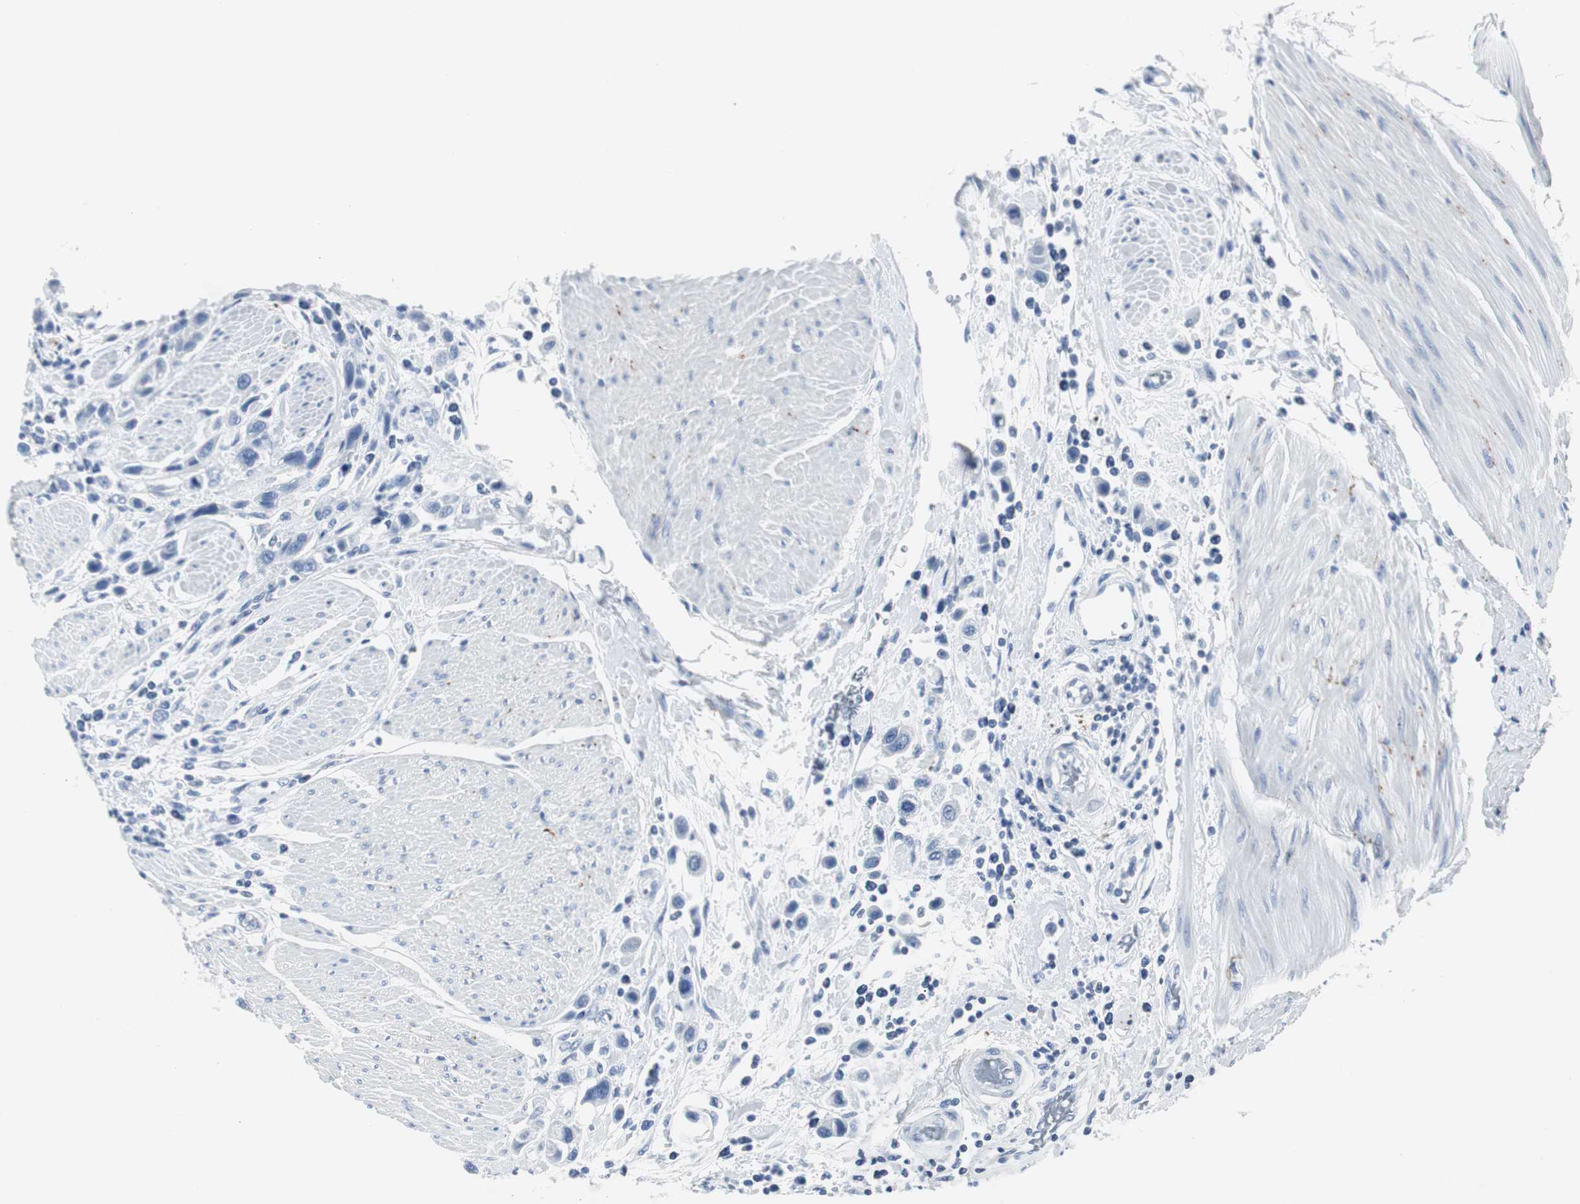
{"staining": {"intensity": "negative", "quantity": "none", "location": "none"}, "tissue": "urothelial cancer", "cell_type": "Tumor cells", "image_type": "cancer", "snomed": [{"axis": "morphology", "description": "Urothelial carcinoma, High grade"}, {"axis": "topography", "description": "Urinary bladder"}], "caption": "High power microscopy histopathology image of an immunohistochemistry (IHC) image of high-grade urothelial carcinoma, revealing no significant expression in tumor cells.", "gene": "GAP43", "patient": {"sex": "male", "age": 50}}